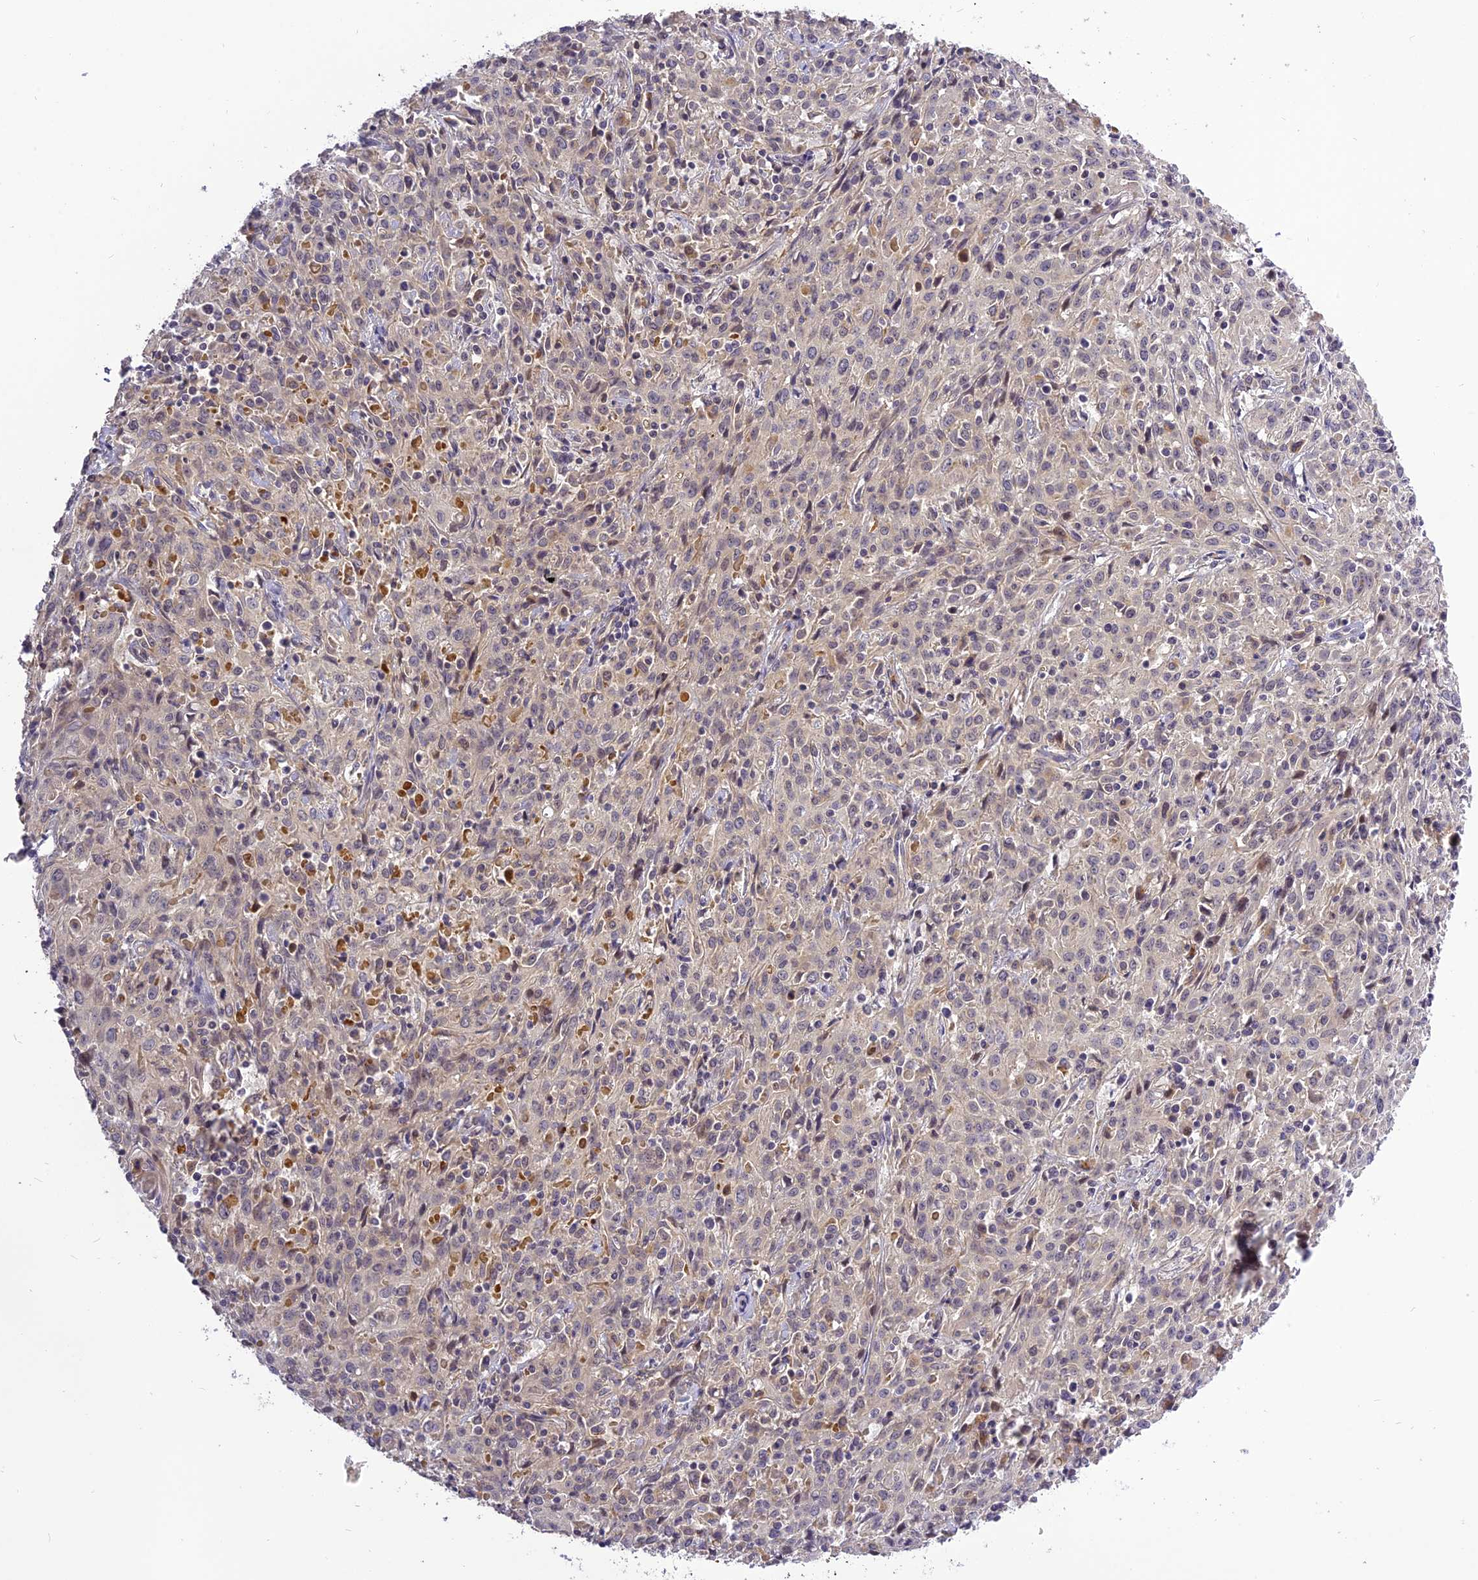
{"staining": {"intensity": "negative", "quantity": "none", "location": "none"}, "tissue": "cervical cancer", "cell_type": "Tumor cells", "image_type": "cancer", "snomed": [{"axis": "morphology", "description": "Squamous cell carcinoma, NOS"}, {"axis": "topography", "description": "Cervix"}], "caption": "Micrograph shows no protein positivity in tumor cells of cervical cancer (squamous cell carcinoma) tissue.", "gene": "FNIP2", "patient": {"sex": "female", "age": 57}}